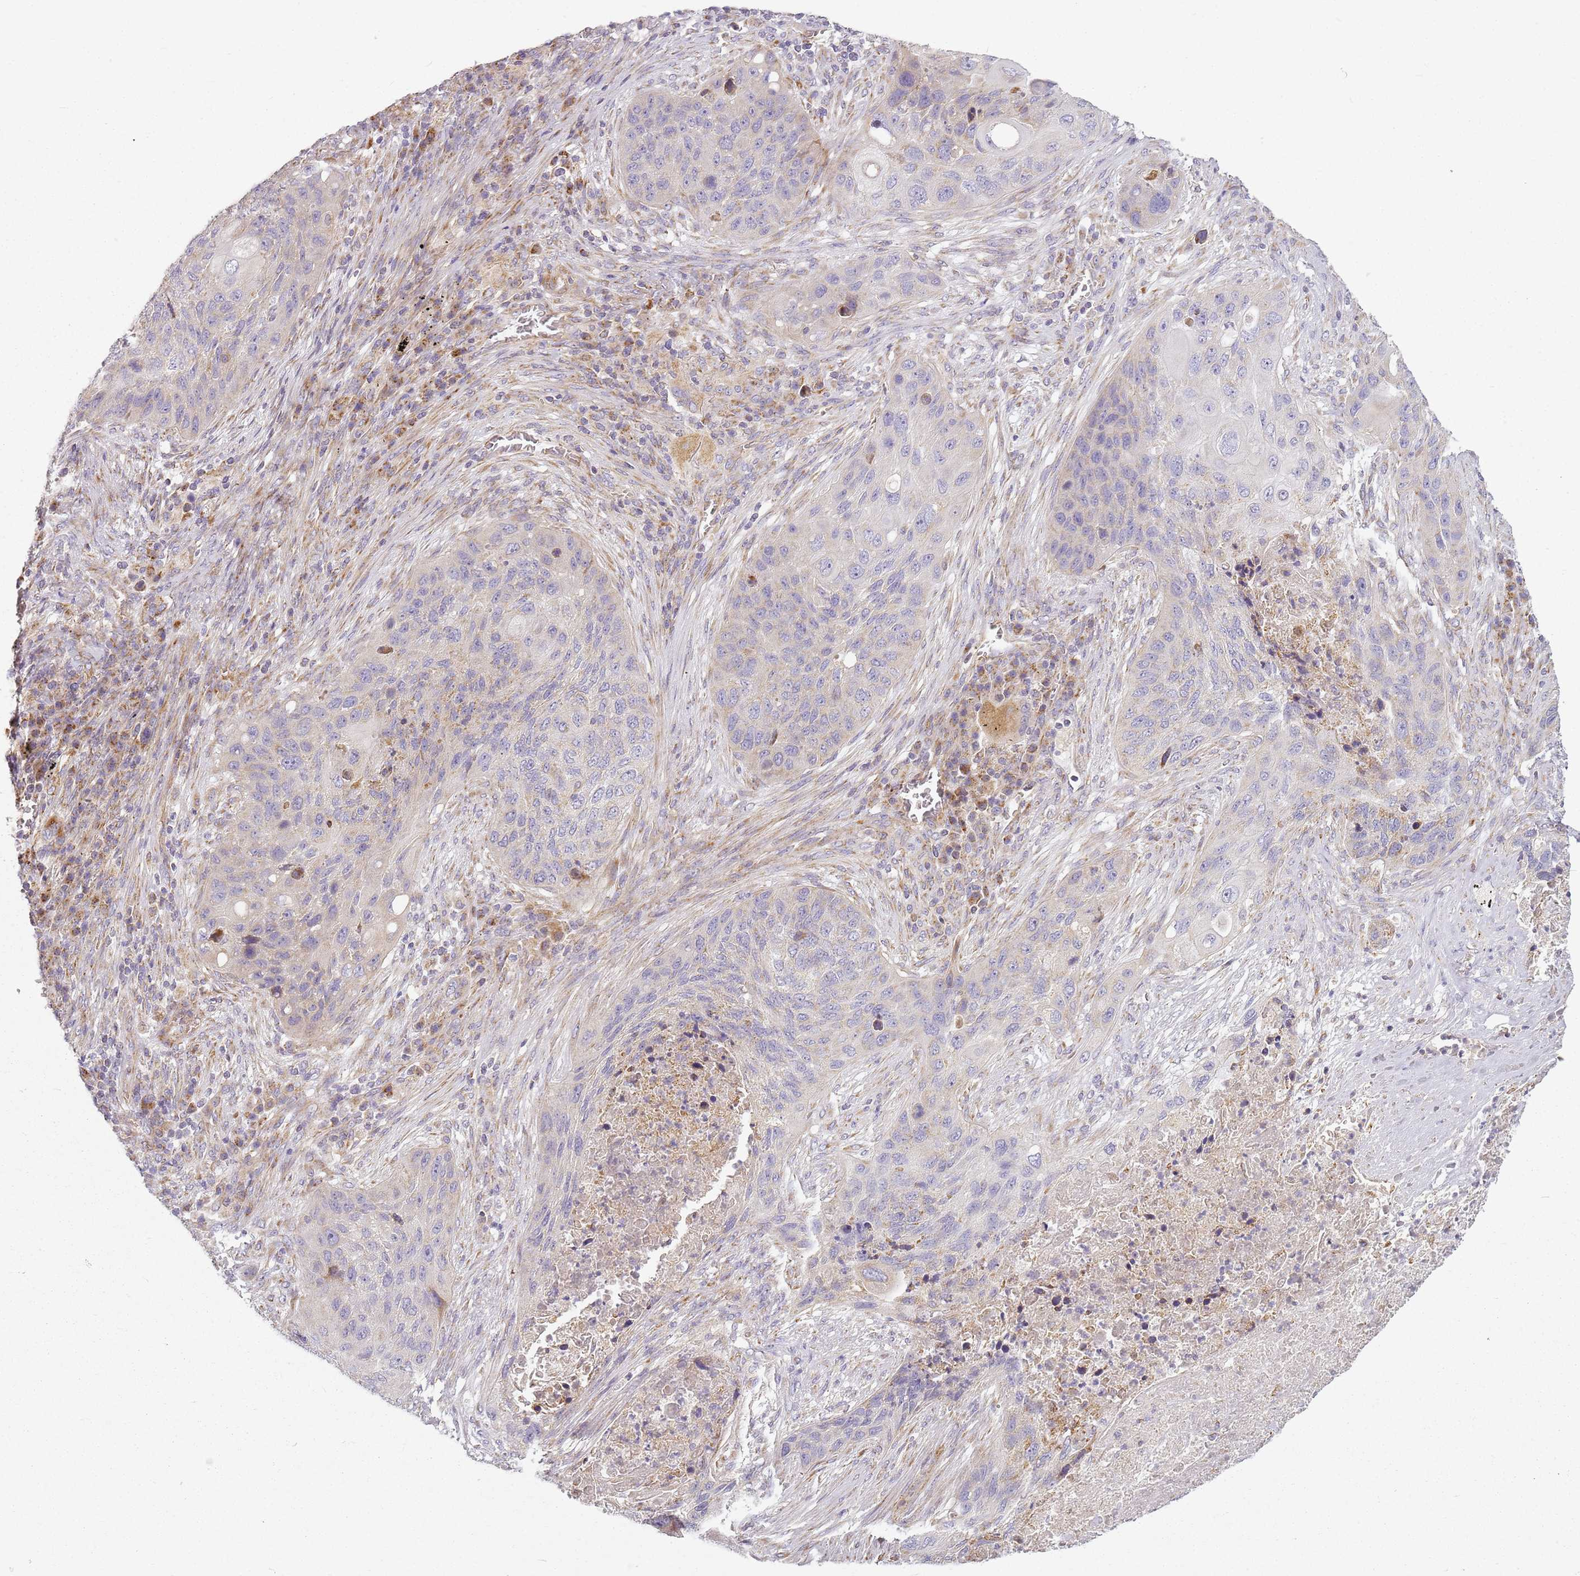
{"staining": {"intensity": "negative", "quantity": "none", "location": "none"}, "tissue": "lung cancer", "cell_type": "Tumor cells", "image_type": "cancer", "snomed": [{"axis": "morphology", "description": "Squamous cell carcinoma, NOS"}, {"axis": "topography", "description": "Lung"}], "caption": "Tumor cells show no significant positivity in lung squamous cell carcinoma.", "gene": "TMEM200C", "patient": {"sex": "female", "age": 63}}